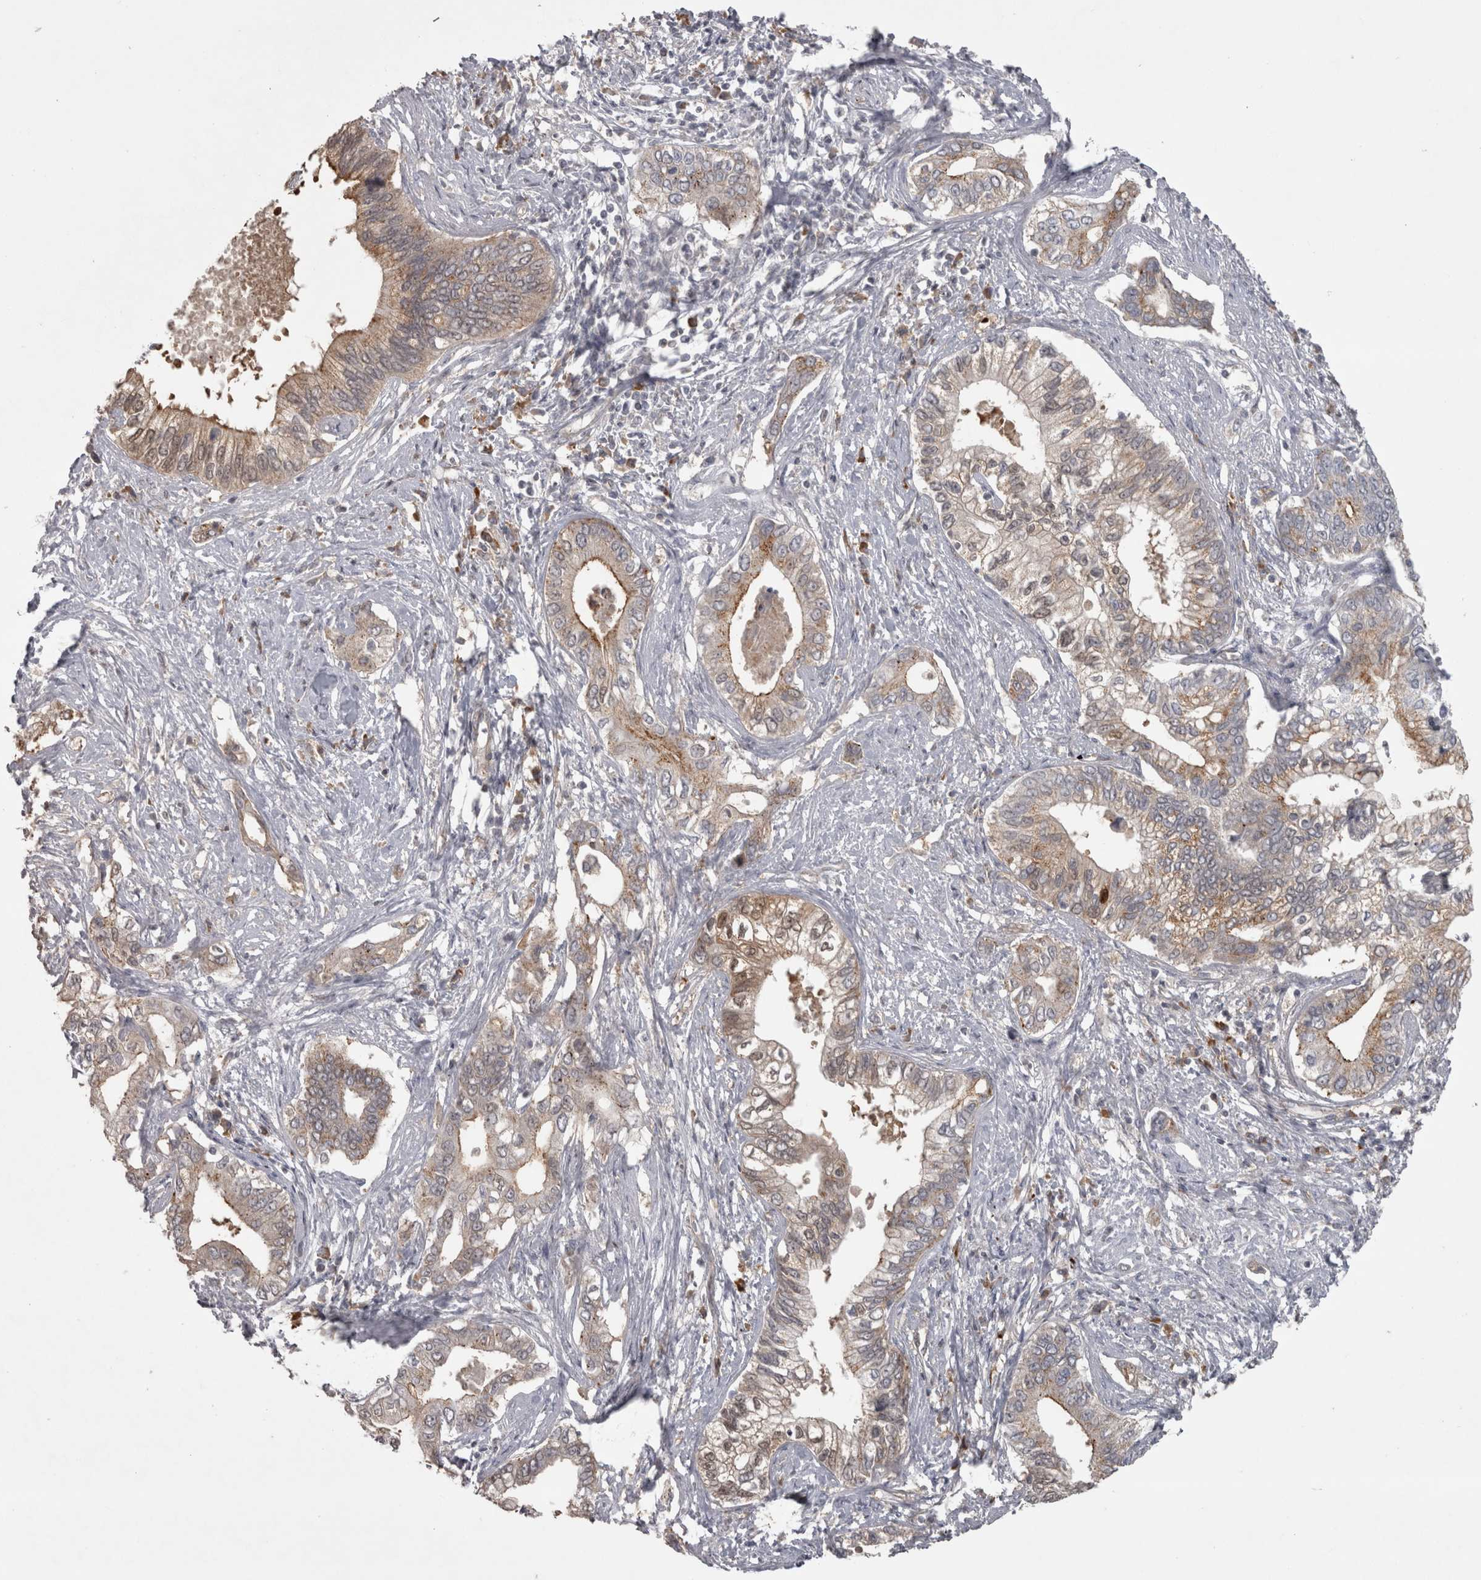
{"staining": {"intensity": "moderate", "quantity": ">75%", "location": "cytoplasmic/membranous"}, "tissue": "pancreatic cancer", "cell_type": "Tumor cells", "image_type": "cancer", "snomed": [{"axis": "morphology", "description": "Normal tissue, NOS"}, {"axis": "morphology", "description": "Adenocarcinoma, NOS"}, {"axis": "topography", "description": "Pancreas"}, {"axis": "topography", "description": "Peripheral nerve tissue"}], "caption": "High-magnification brightfield microscopy of adenocarcinoma (pancreatic) stained with DAB (3,3'-diaminobenzidine) (brown) and counterstained with hematoxylin (blue). tumor cells exhibit moderate cytoplasmic/membranous staining is seen in about>75% of cells.", "gene": "SLCO5A1", "patient": {"sex": "male", "age": 59}}